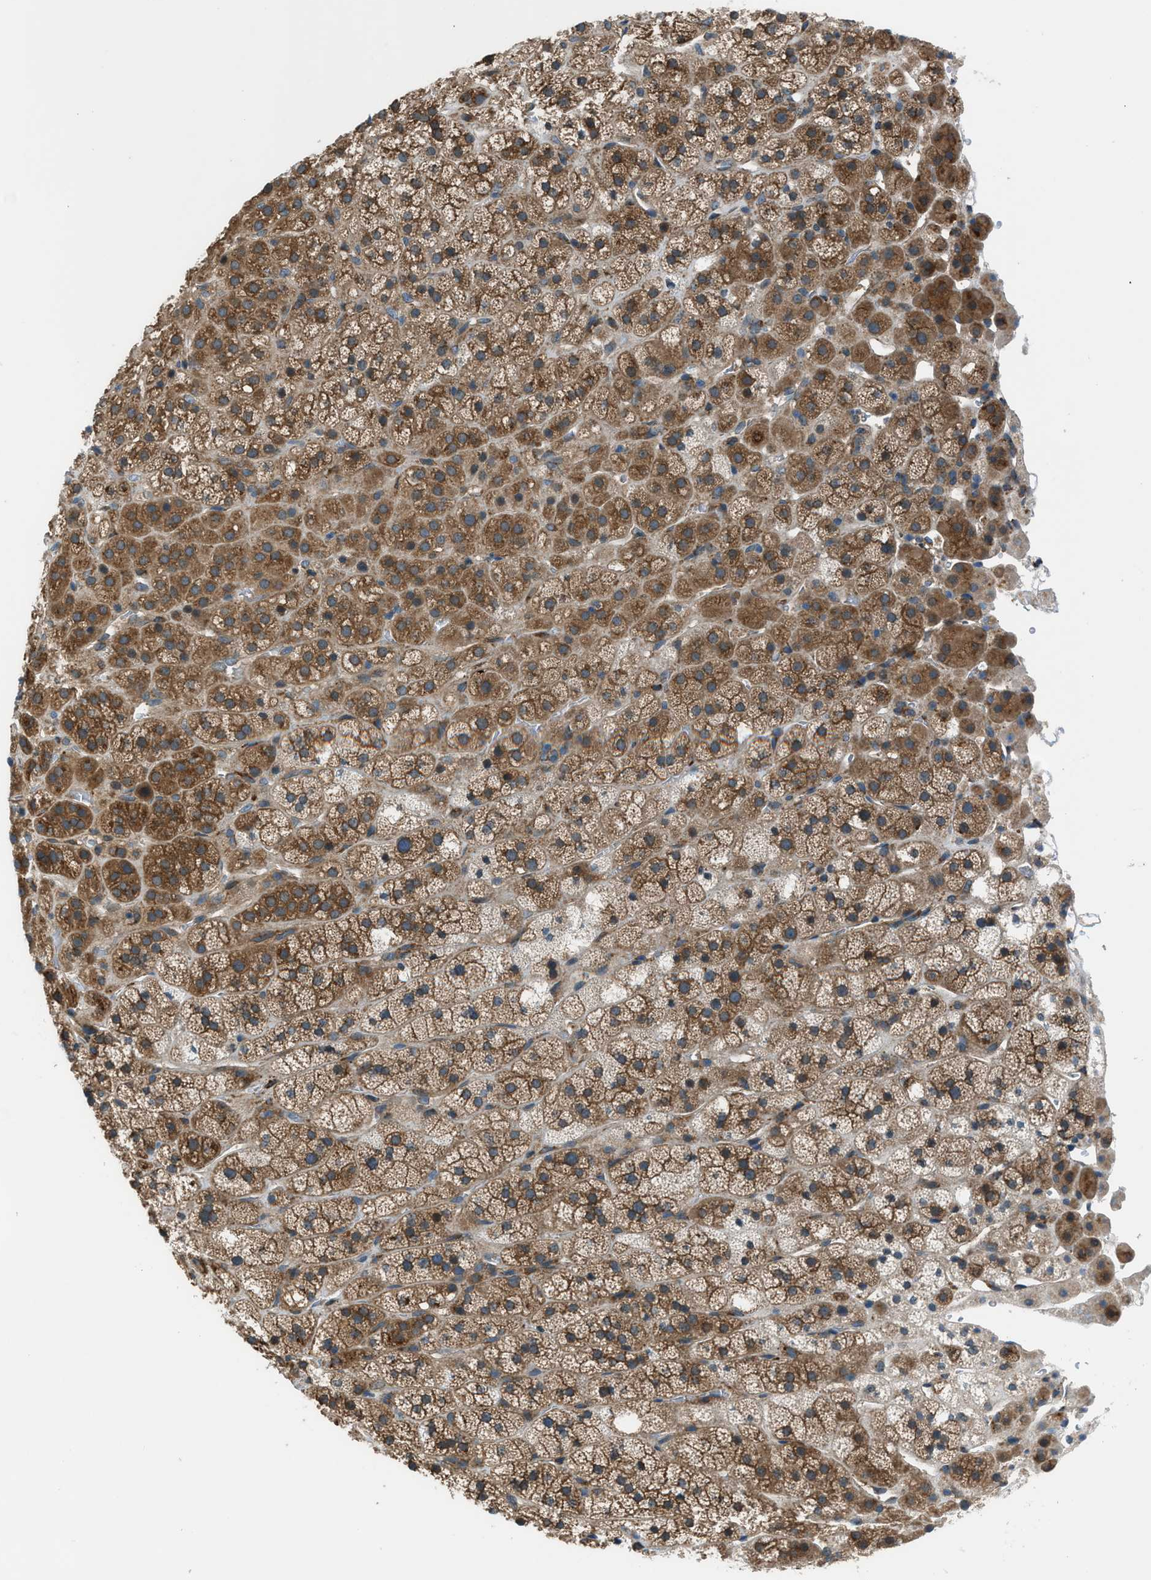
{"staining": {"intensity": "moderate", "quantity": ">75%", "location": "cytoplasmic/membranous"}, "tissue": "adrenal gland", "cell_type": "Glandular cells", "image_type": "normal", "snomed": [{"axis": "morphology", "description": "Normal tissue, NOS"}, {"axis": "topography", "description": "Adrenal gland"}], "caption": "An image of adrenal gland stained for a protein demonstrates moderate cytoplasmic/membranous brown staining in glandular cells.", "gene": "EDARADD", "patient": {"sex": "male", "age": 56}}